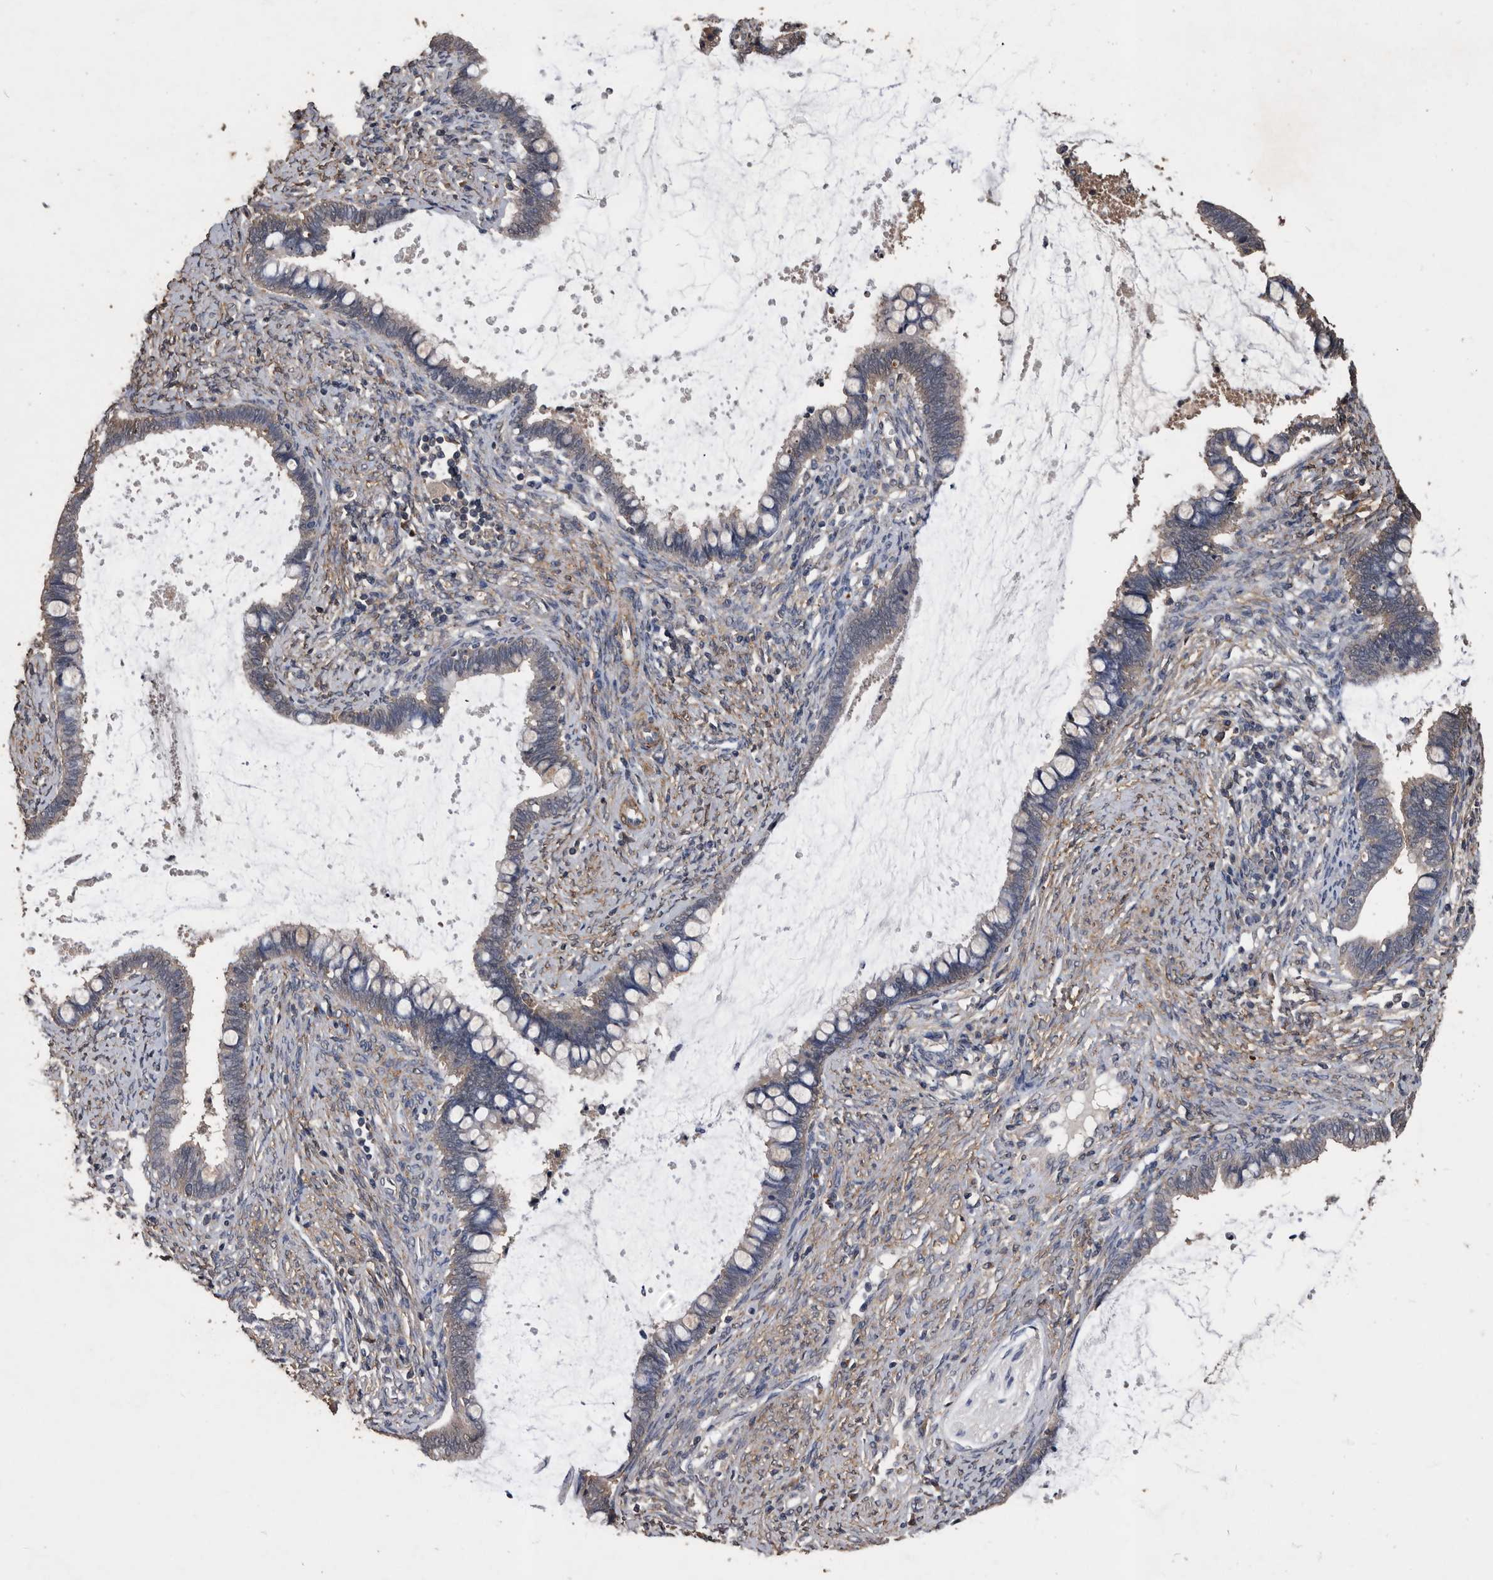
{"staining": {"intensity": "weak", "quantity": "<25%", "location": "cytoplasmic/membranous"}, "tissue": "cervical cancer", "cell_type": "Tumor cells", "image_type": "cancer", "snomed": [{"axis": "morphology", "description": "Adenocarcinoma, NOS"}, {"axis": "topography", "description": "Cervix"}], "caption": "Tumor cells are negative for protein expression in human adenocarcinoma (cervical). Brightfield microscopy of immunohistochemistry stained with DAB (brown) and hematoxylin (blue), captured at high magnification.", "gene": "NRBP1", "patient": {"sex": "female", "age": 44}}